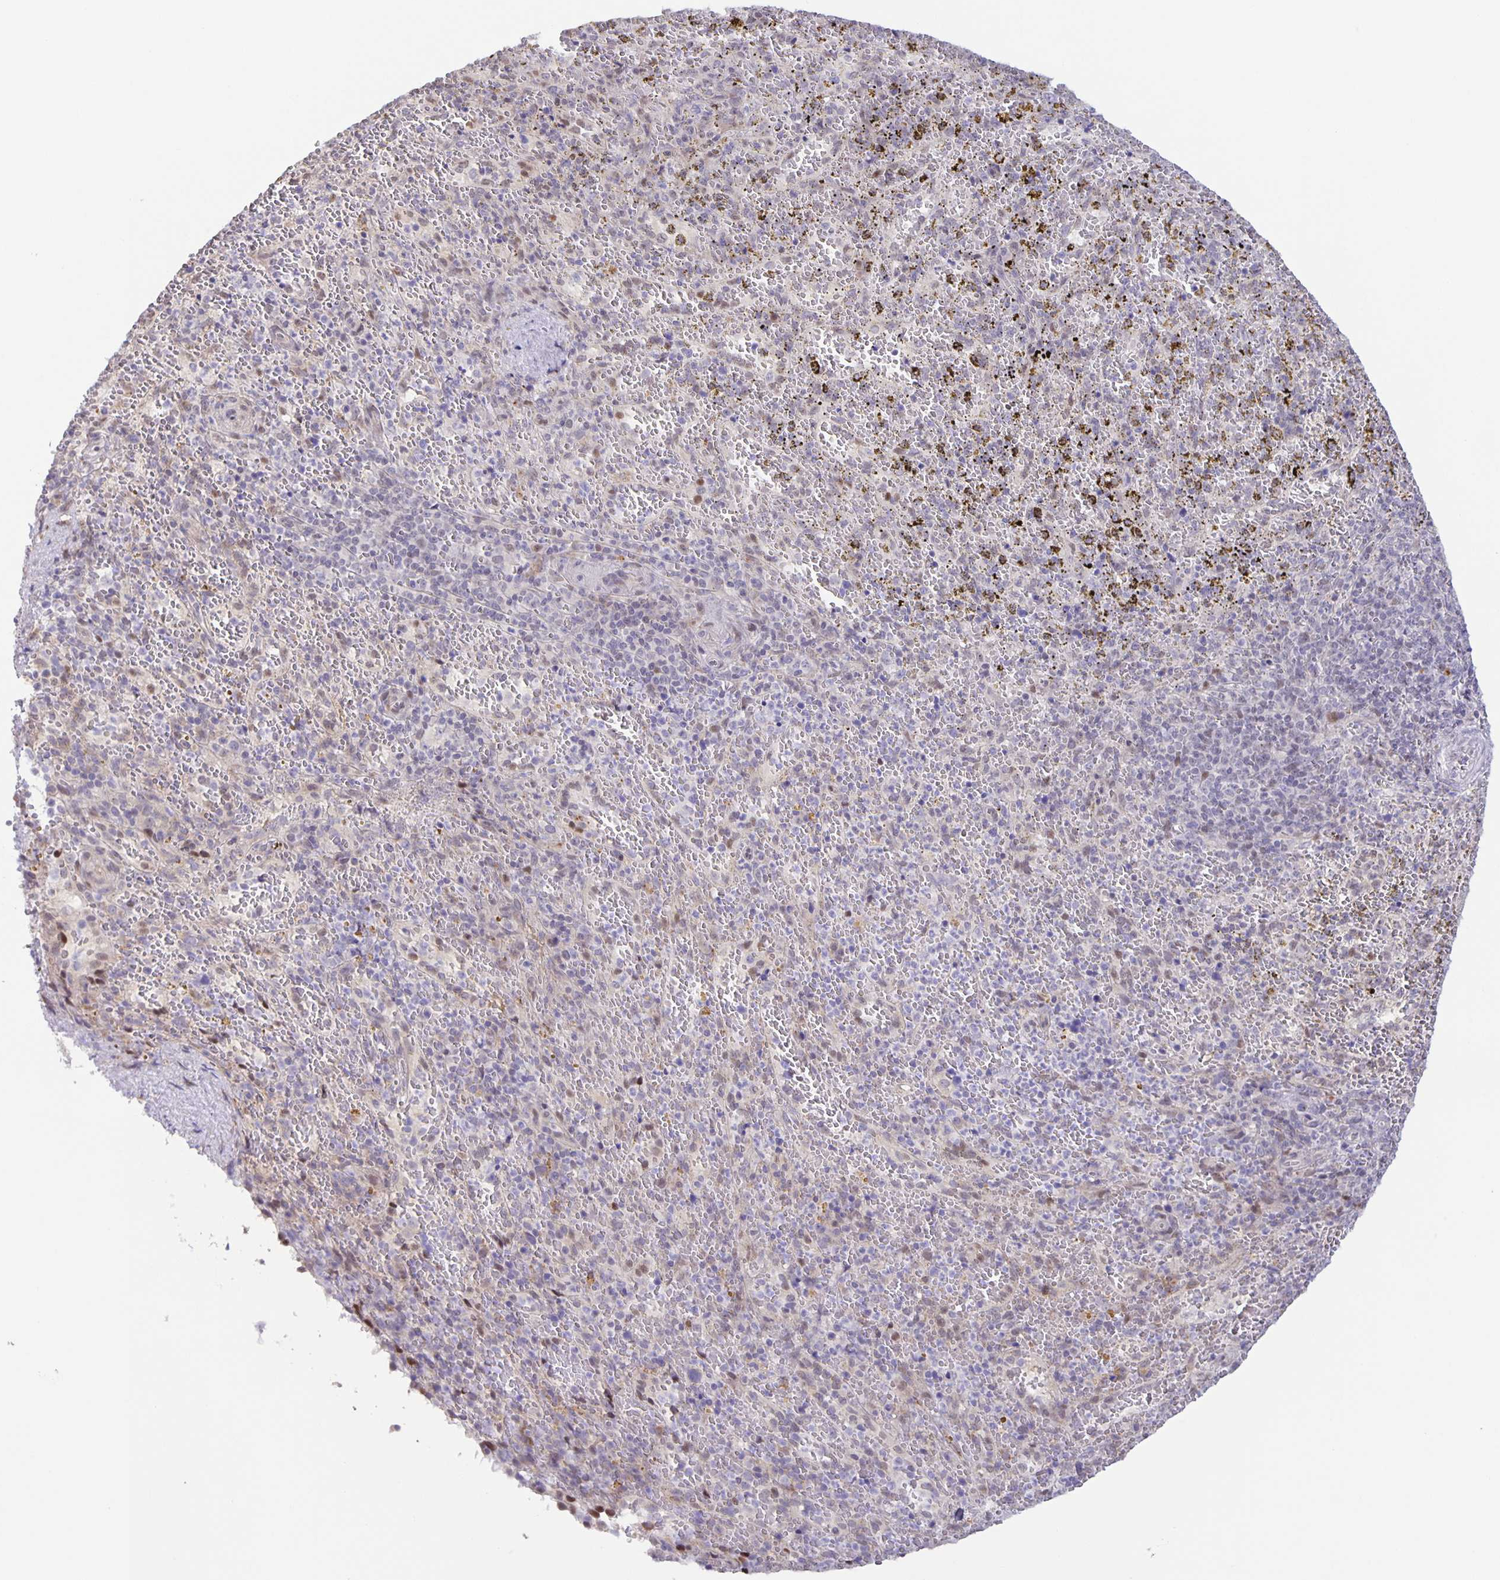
{"staining": {"intensity": "weak", "quantity": "<25%", "location": "nuclear"}, "tissue": "spleen", "cell_type": "Cells in red pulp", "image_type": "normal", "snomed": [{"axis": "morphology", "description": "Normal tissue, NOS"}, {"axis": "topography", "description": "Spleen"}], "caption": "Immunohistochemistry of normal human spleen shows no positivity in cells in red pulp. (DAB immunohistochemistry (IHC) visualized using brightfield microscopy, high magnification).", "gene": "MAPK12", "patient": {"sex": "female", "age": 50}}